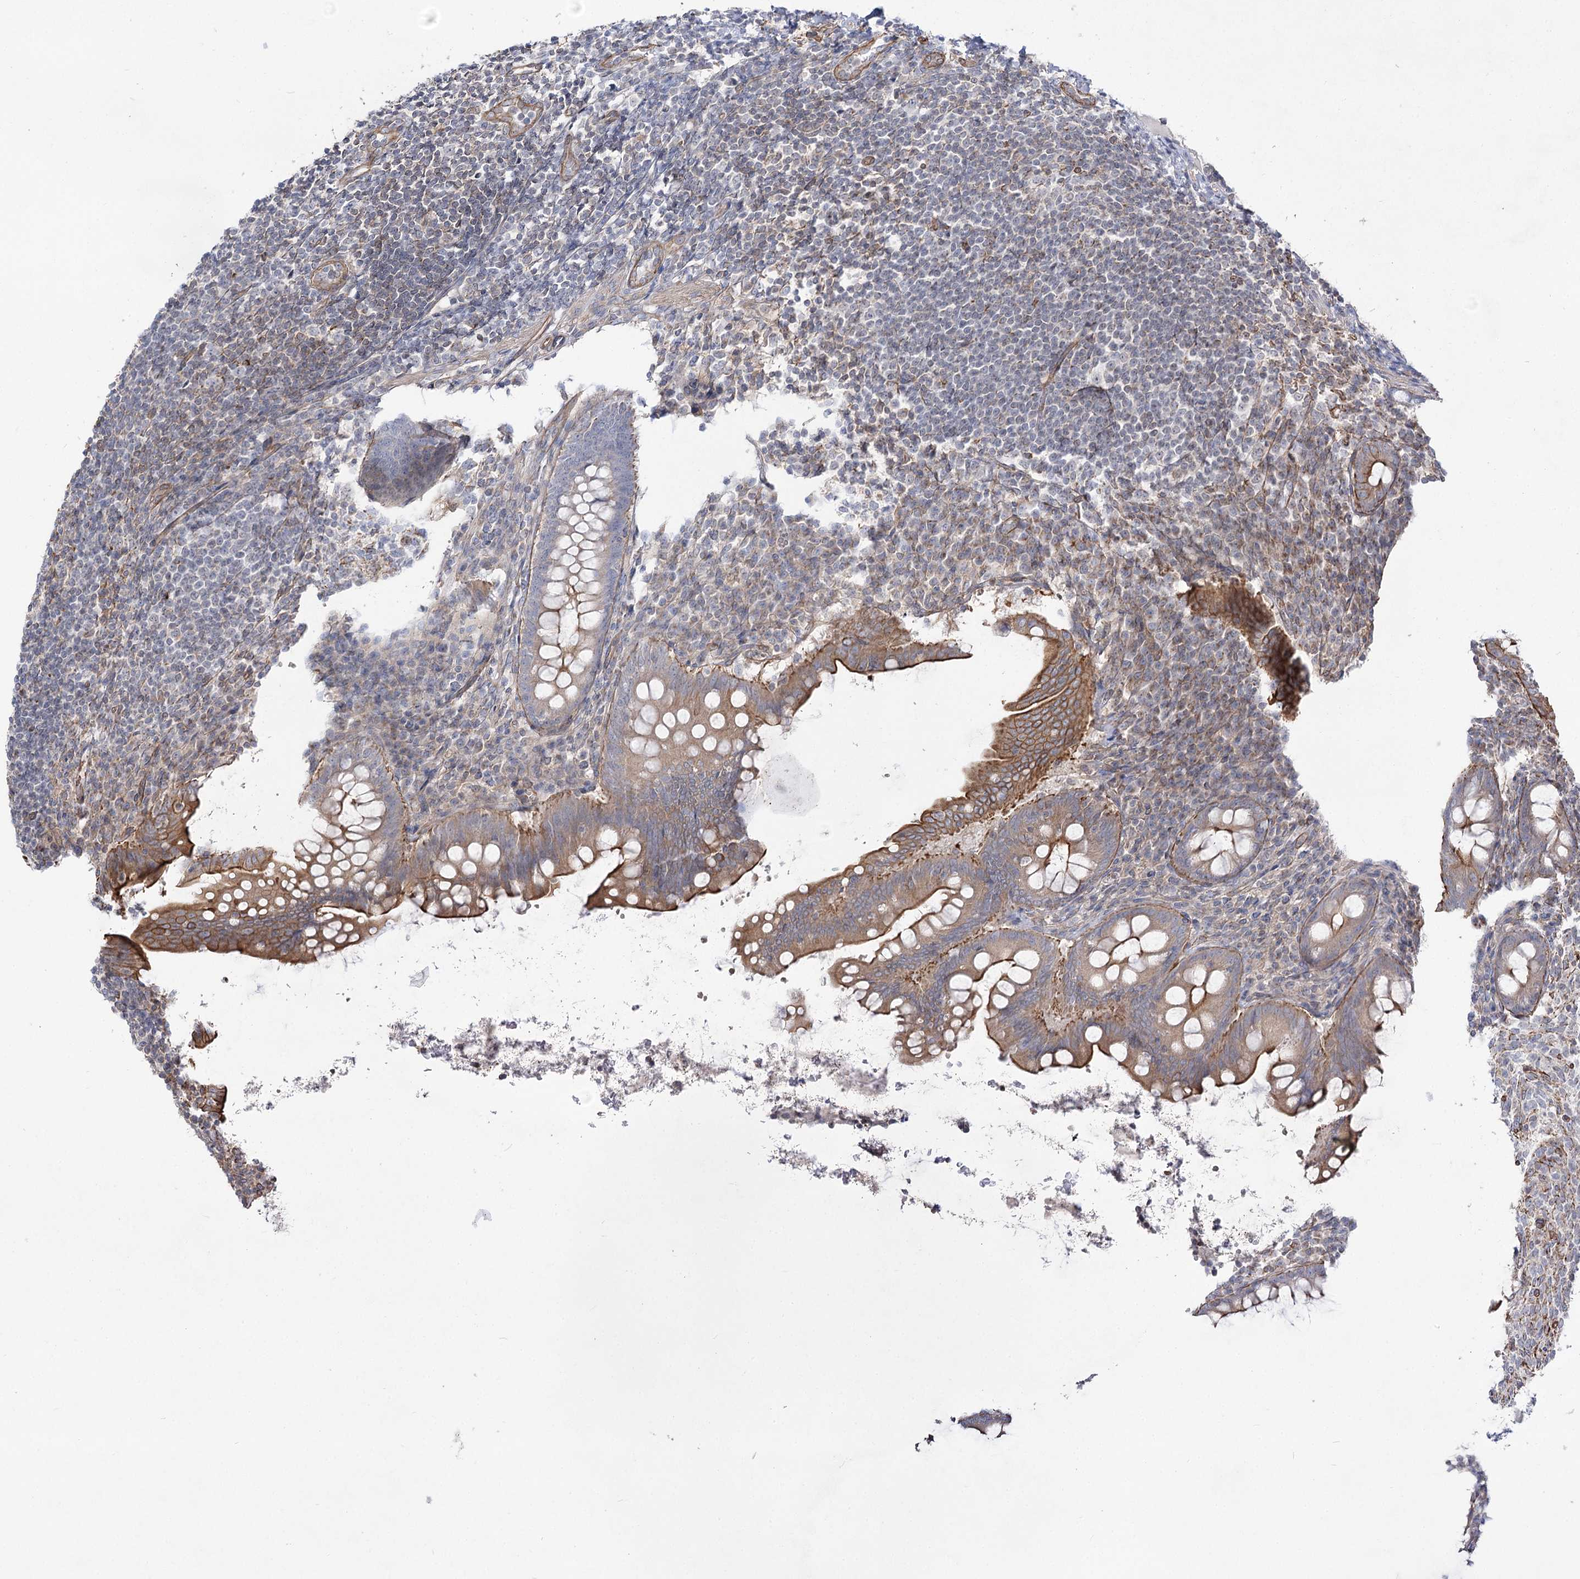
{"staining": {"intensity": "moderate", "quantity": ">75%", "location": "cytoplasmic/membranous"}, "tissue": "appendix", "cell_type": "Glandular cells", "image_type": "normal", "snomed": [{"axis": "morphology", "description": "Normal tissue, NOS"}, {"axis": "topography", "description": "Appendix"}], "caption": "The micrograph shows a brown stain indicating the presence of a protein in the cytoplasmic/membranous of glandular cells in appendix. Nuclei are stained in blue.", "gene": "SH3BP5L", "patient": {"sex": "female", "age": 33}}